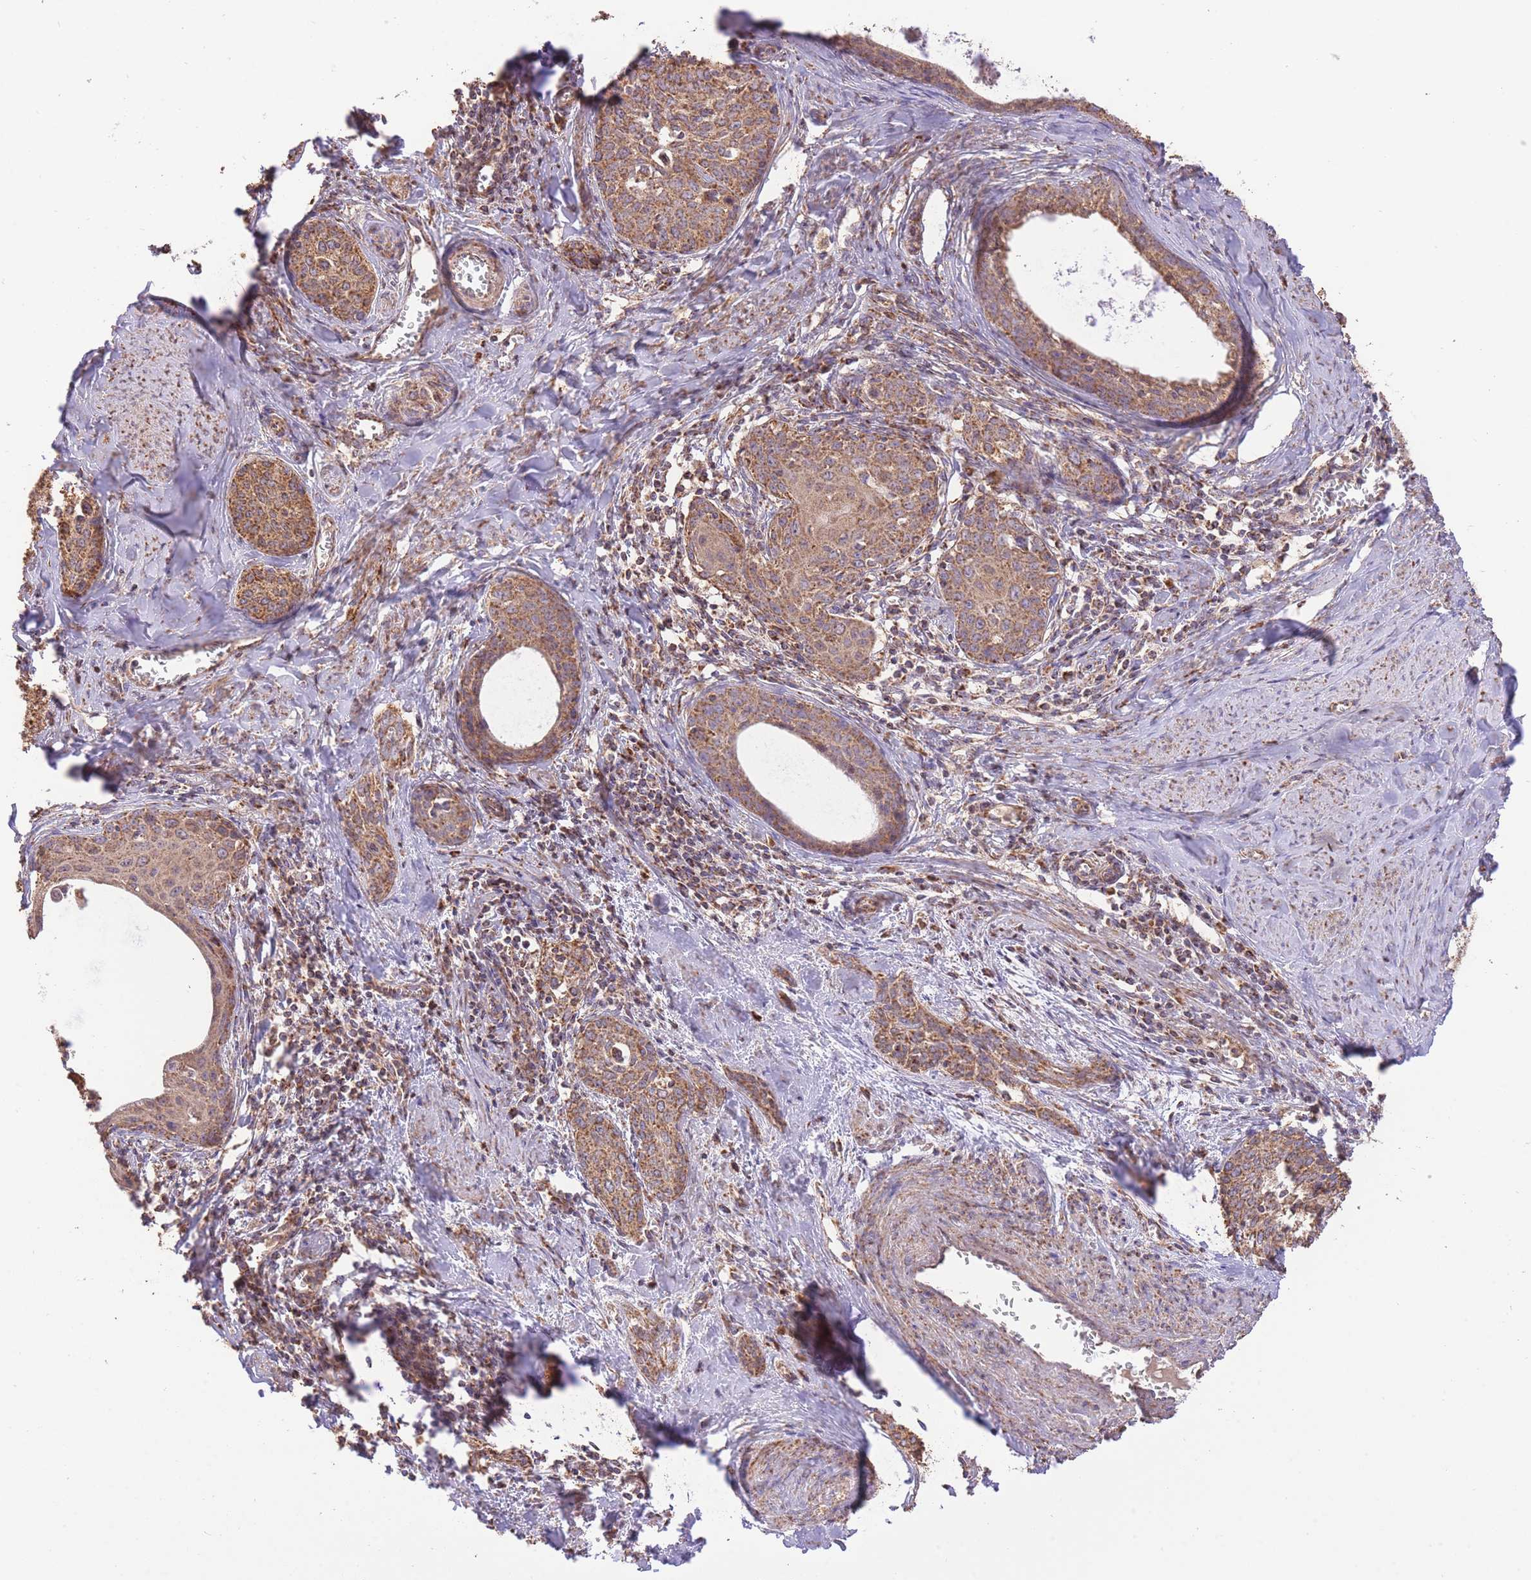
{"staining": {"intensity": "moderate", "quantity": ">75%", "location": "cytoplasmic/membranous"}, "tissue": "cervical cancer", "cell_type": "Tumor cells", "image_type": "cancer", "snomed": [{"axis": "morphology", "description": "Squamous cell carcinoma, NOS"}, {"axis": "morphology", "description": "Adenocarcinoma, NOS"}, {"axis": "topography", "description": "Cervix"}], "caption": "DAB immunohistochemical staining of cervical adenocarcinoma exhibits moderate cytoplasmic/membranous protein staining in about >75% of tumor cells. (DAB (3,3'-diaminobenzidine) = brown stain, brightfield microscopy at high magnification).", "gene": "PREP", "patient": {"sex": "female", "age": 52}}